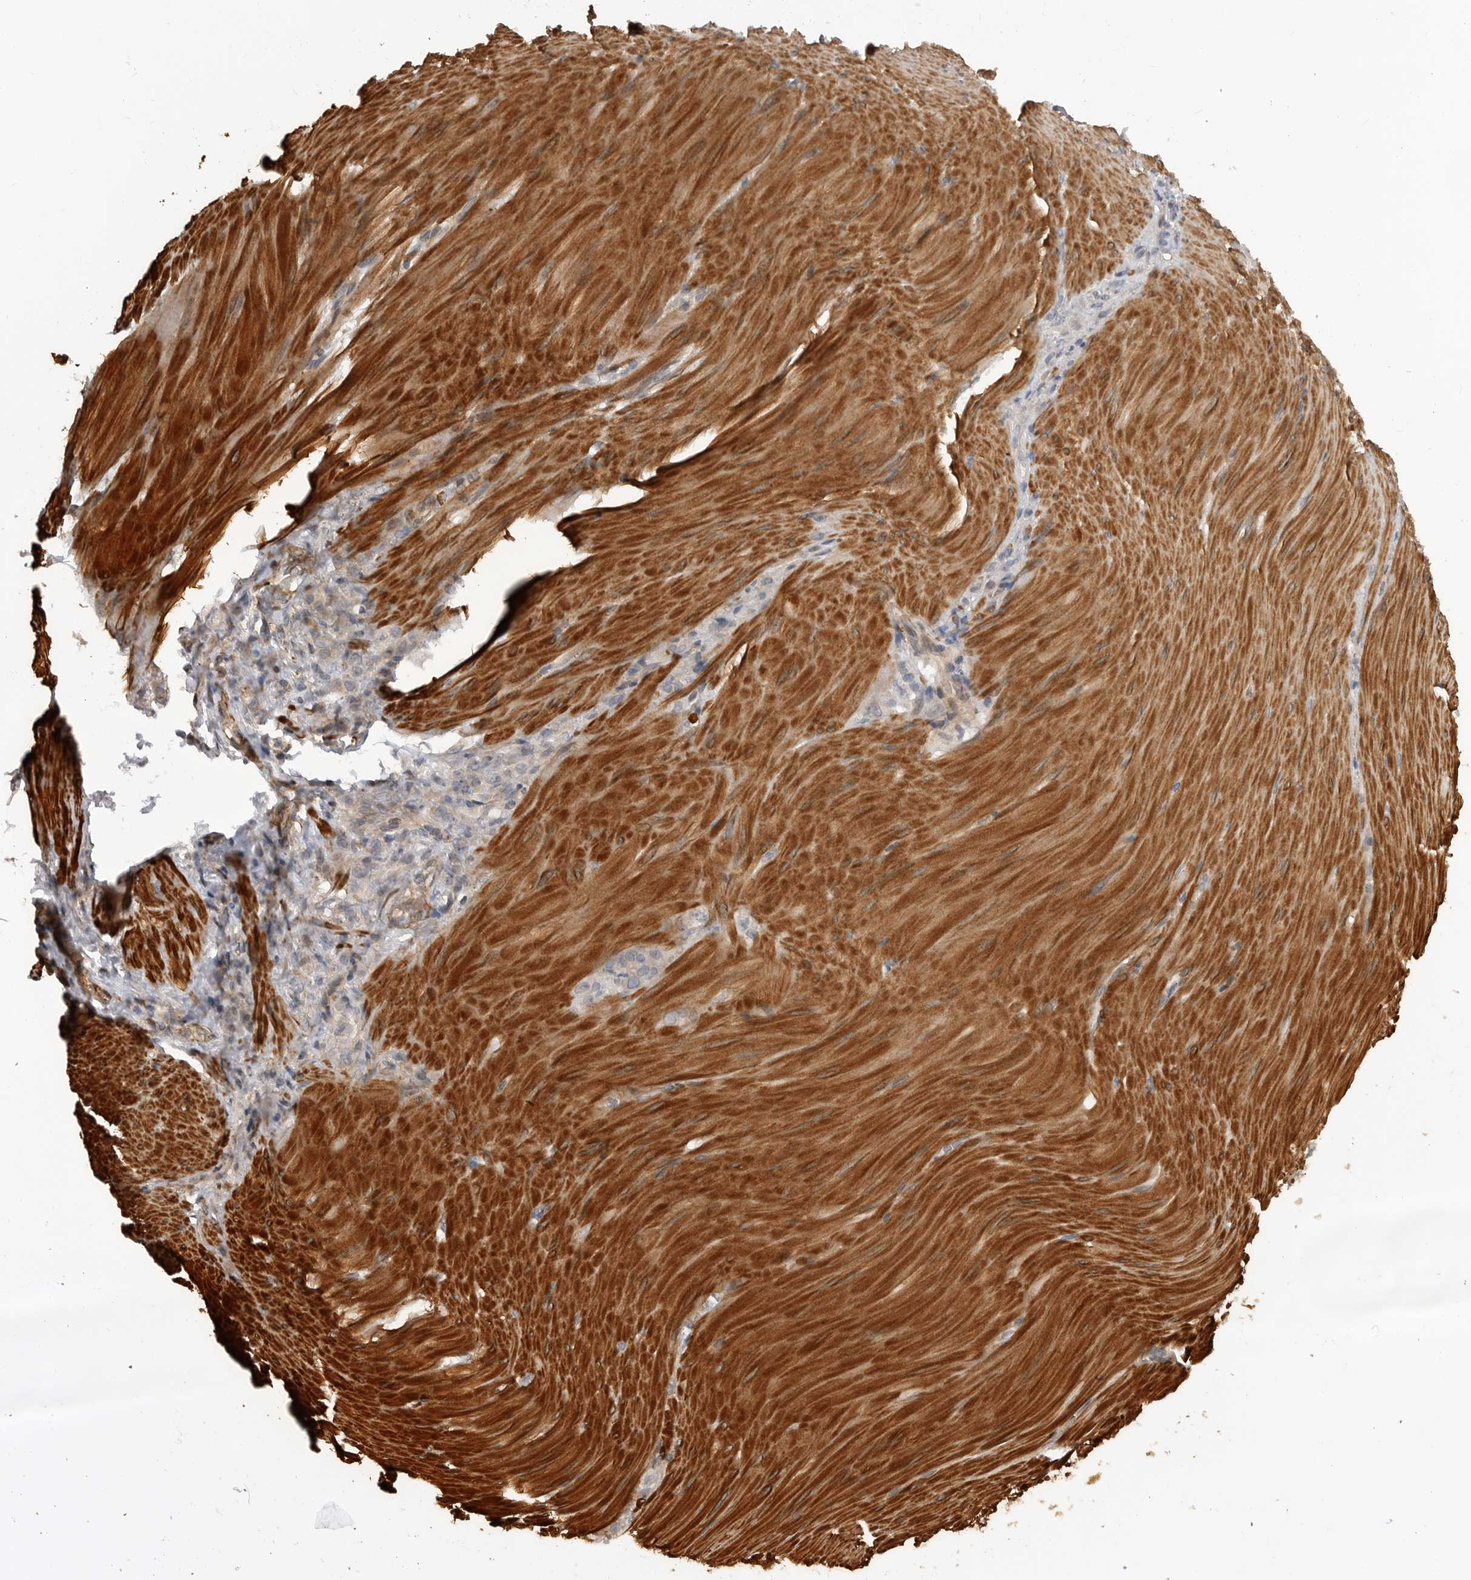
{"staining": {"intensity": "weak", "quantity": "<25%", "location": "cytoplasmic/membranous"}, "tissue": "stomach cancer", "cell_type": "Tumor cells", "image_type": "cancer", "snomed": [{"axis": "morphology", "description": "Normal tissue, NOS"}, {"axis": "morphology", "description": "Adenocarcinoma, NOS"}, {"axis": "topography", "description": "Stomach"}], "caption": "High power microscopy photomicrograph of an immunohistochemistry (IHC) histopathology image of stomach cancer (adenocarcinoma), revealing no significant staining in tumor cells. The staining was performed using DAB to visualize the protein expression in brown, while the nuclei were stained in blue with hematoxylin (Magnification: 20x).", "gene": "TRIM56", "patient": {"sex": "male", "age": 82}}